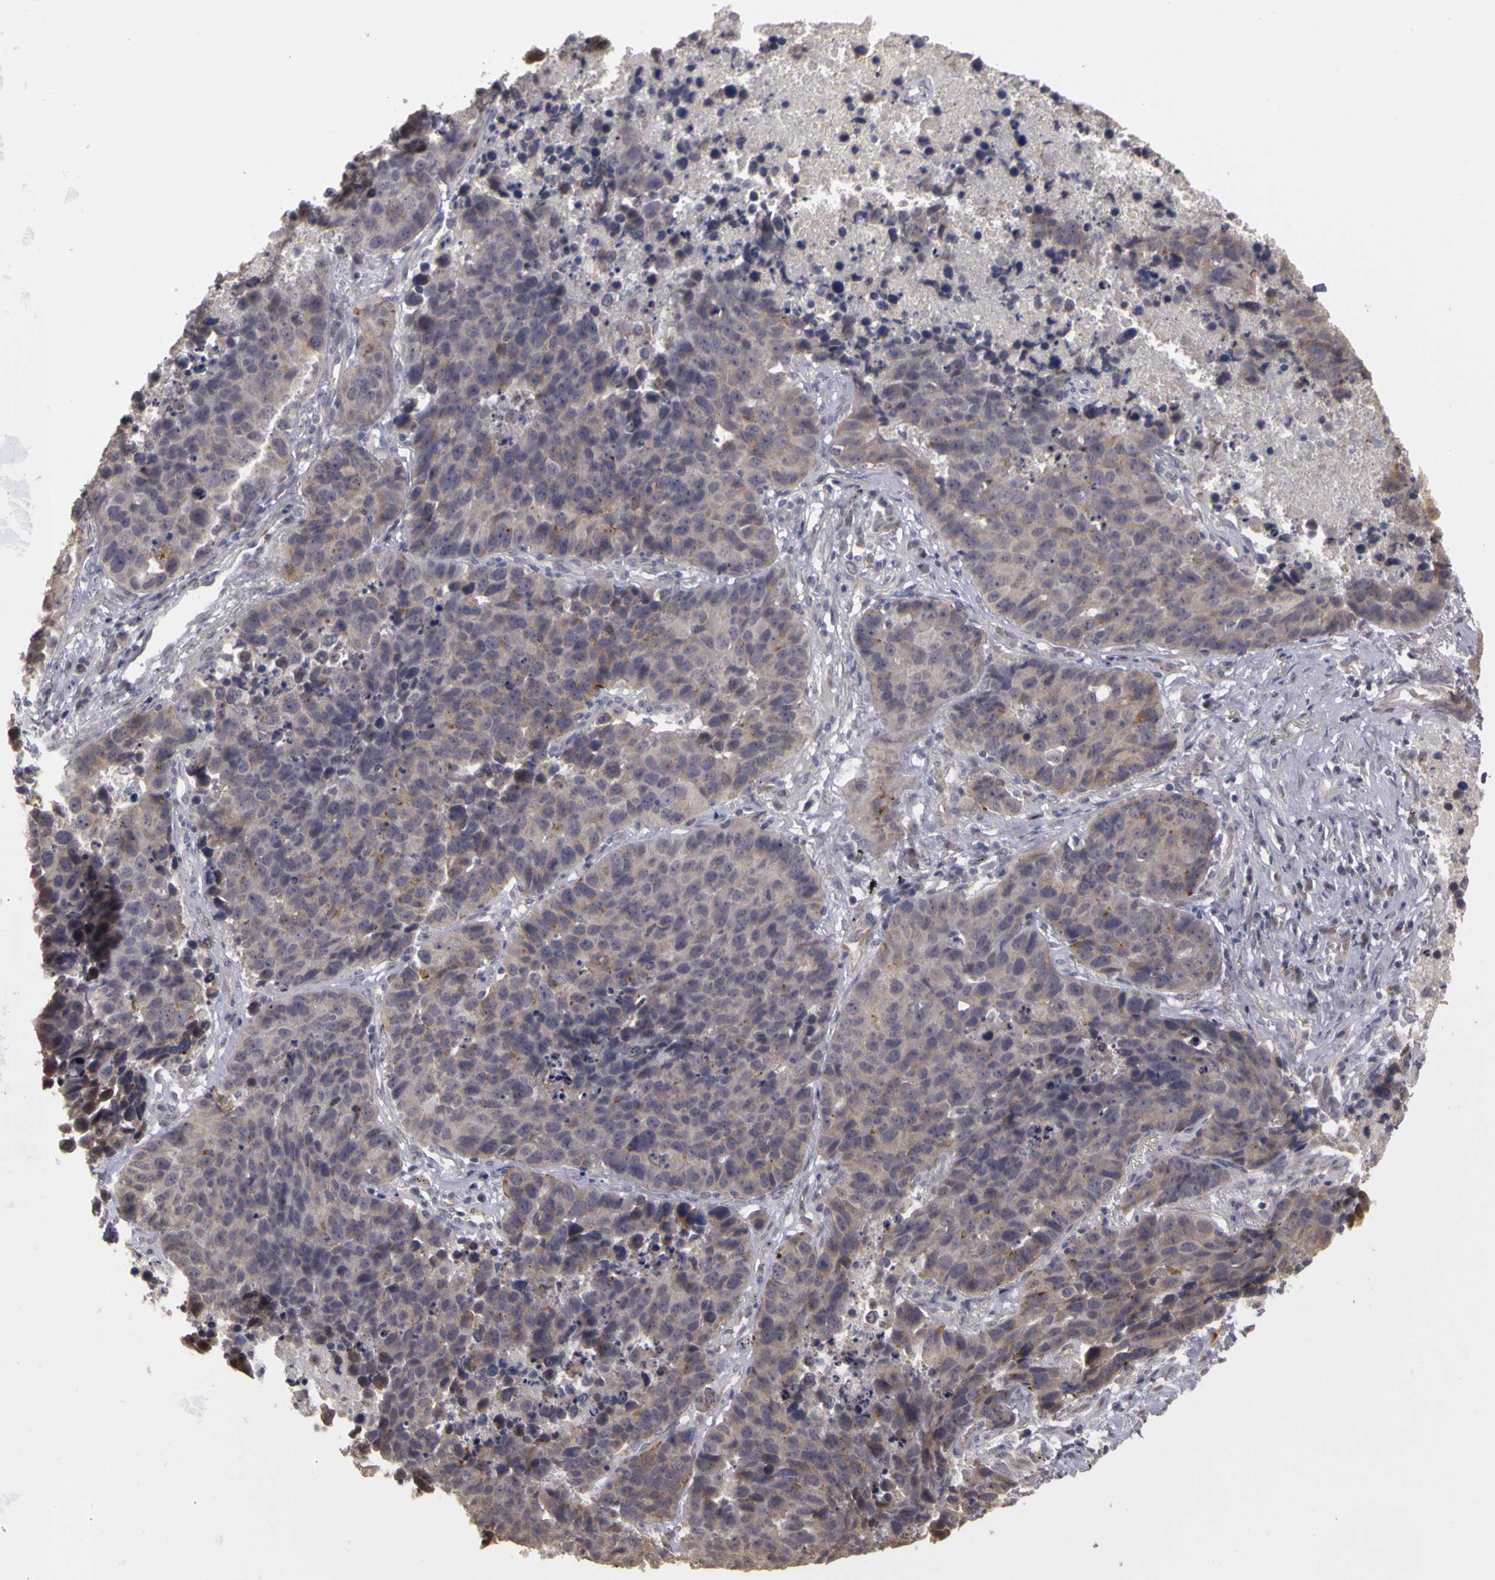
{"staining": {"intensity": "moderate", "quantity": "<25%", "location": "cytoplasmic/membranous"}, "tissue": "lung cancer", "cell_type": "Tumor cells", "image_type": "cancer", "snomed": [{"axis": "morphology", "description": "Carcinoid, malignant, NOS"}, {"axis": "topography", "description": "Lung"}], "caption": "Moderate cytoplasmic/membranous protein expression is present in about <25% of tumor cells in lung malignant carcinoid.", "gene": "FRMD7", "patient": {"sex": "male", "age": 60}}